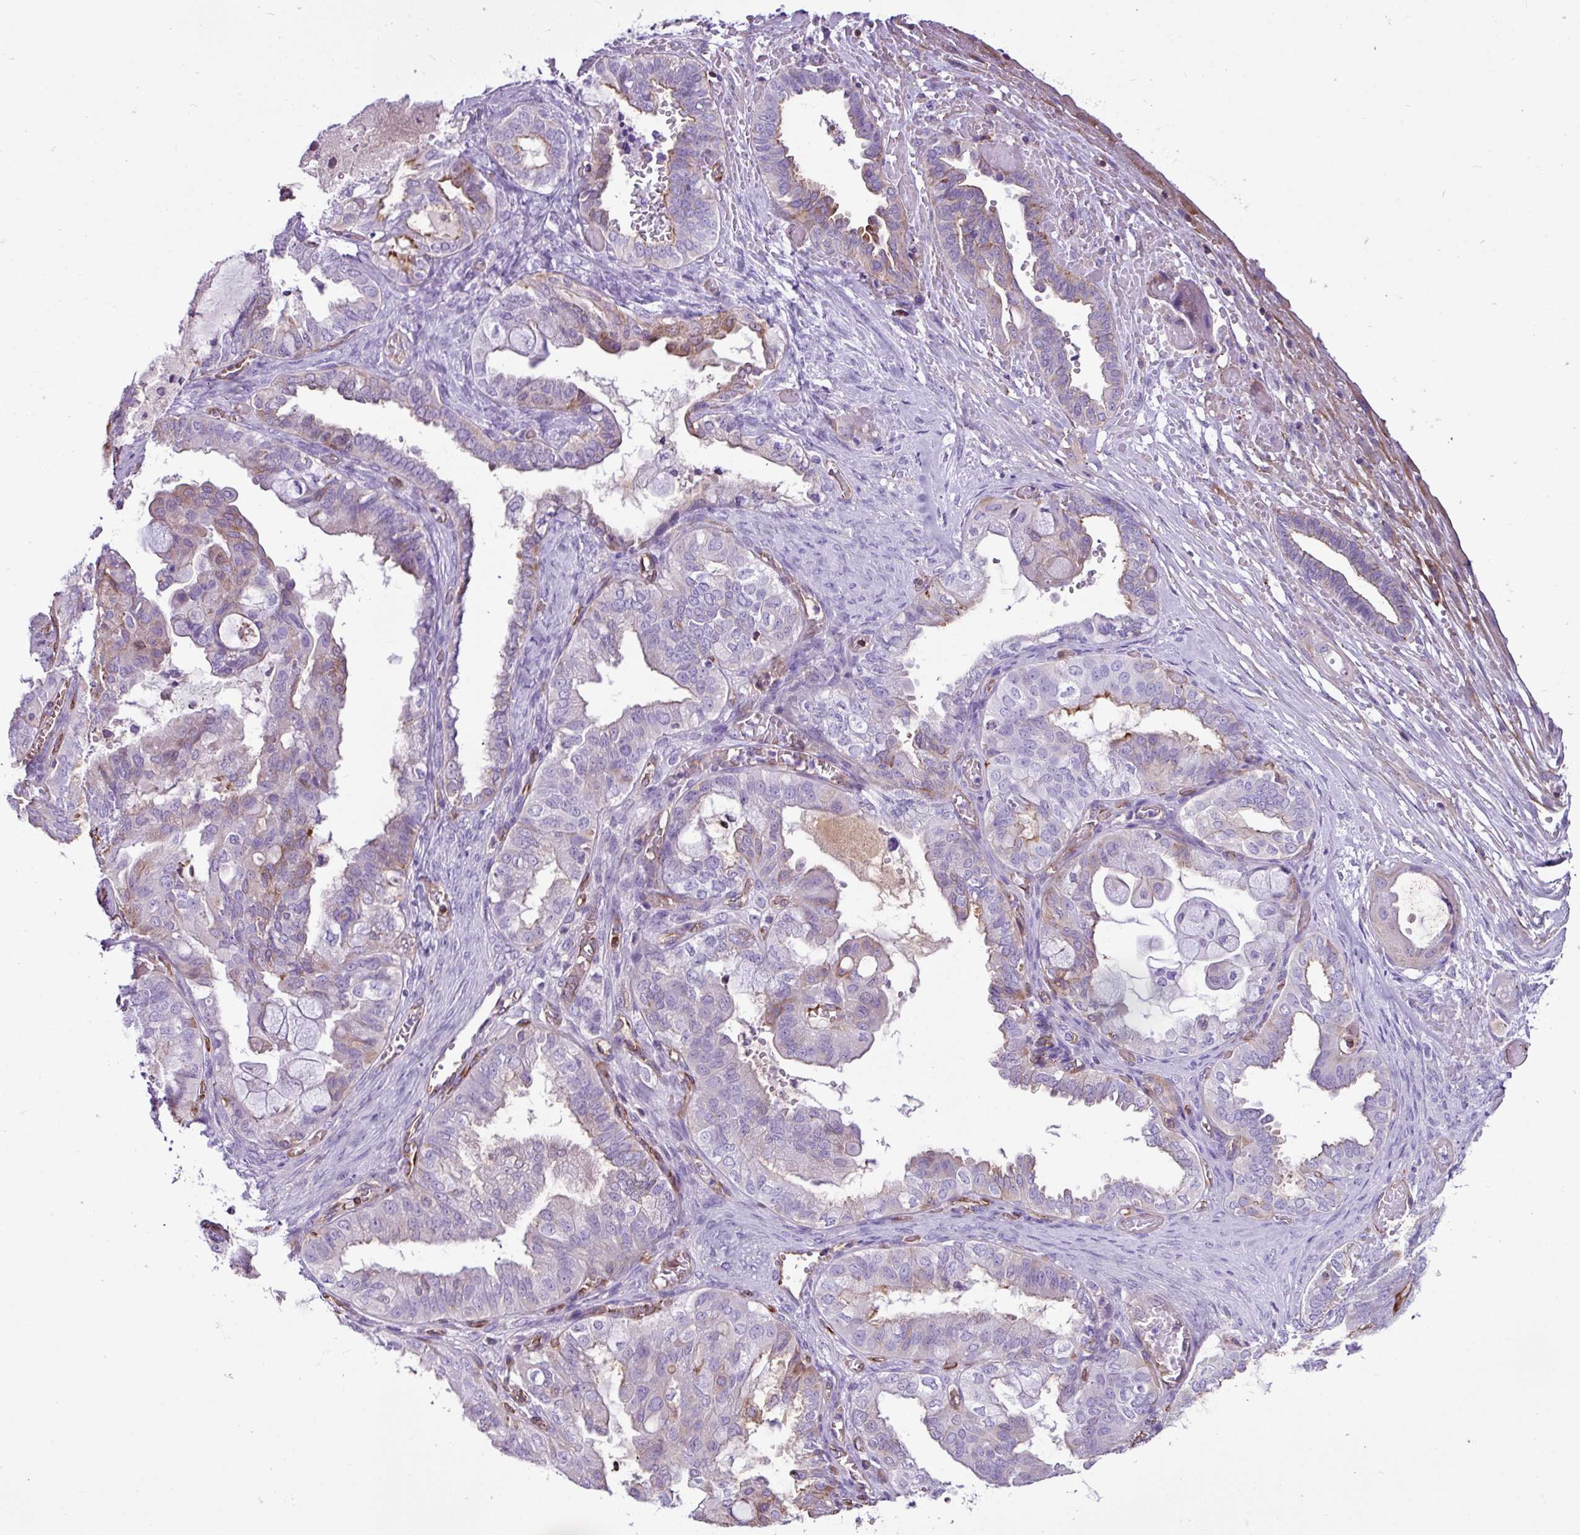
{"staining": {"intensity": "weak", "quantity": "<25%", "location": "cytoplasmic/membranous"}, "tissue": "ovarian cancer", "cell_type": "Tumor cells", "image_type": "cancer", "snomed": [{"axis": "morphology", "description": "Carcinoma, NOS"}, {"axis": "morphology", "description": "Carcinoma, endometroid"}, {"axis": "topography", "description": "Ovary"}], "caption": "Immunohistochemistry (IHC) image of human ovarian cancer stained for a protein (brown), which exhibits no staining in tumor cells.", "gene": "EME2", "patient": {"sex": "female", "age": 50}}